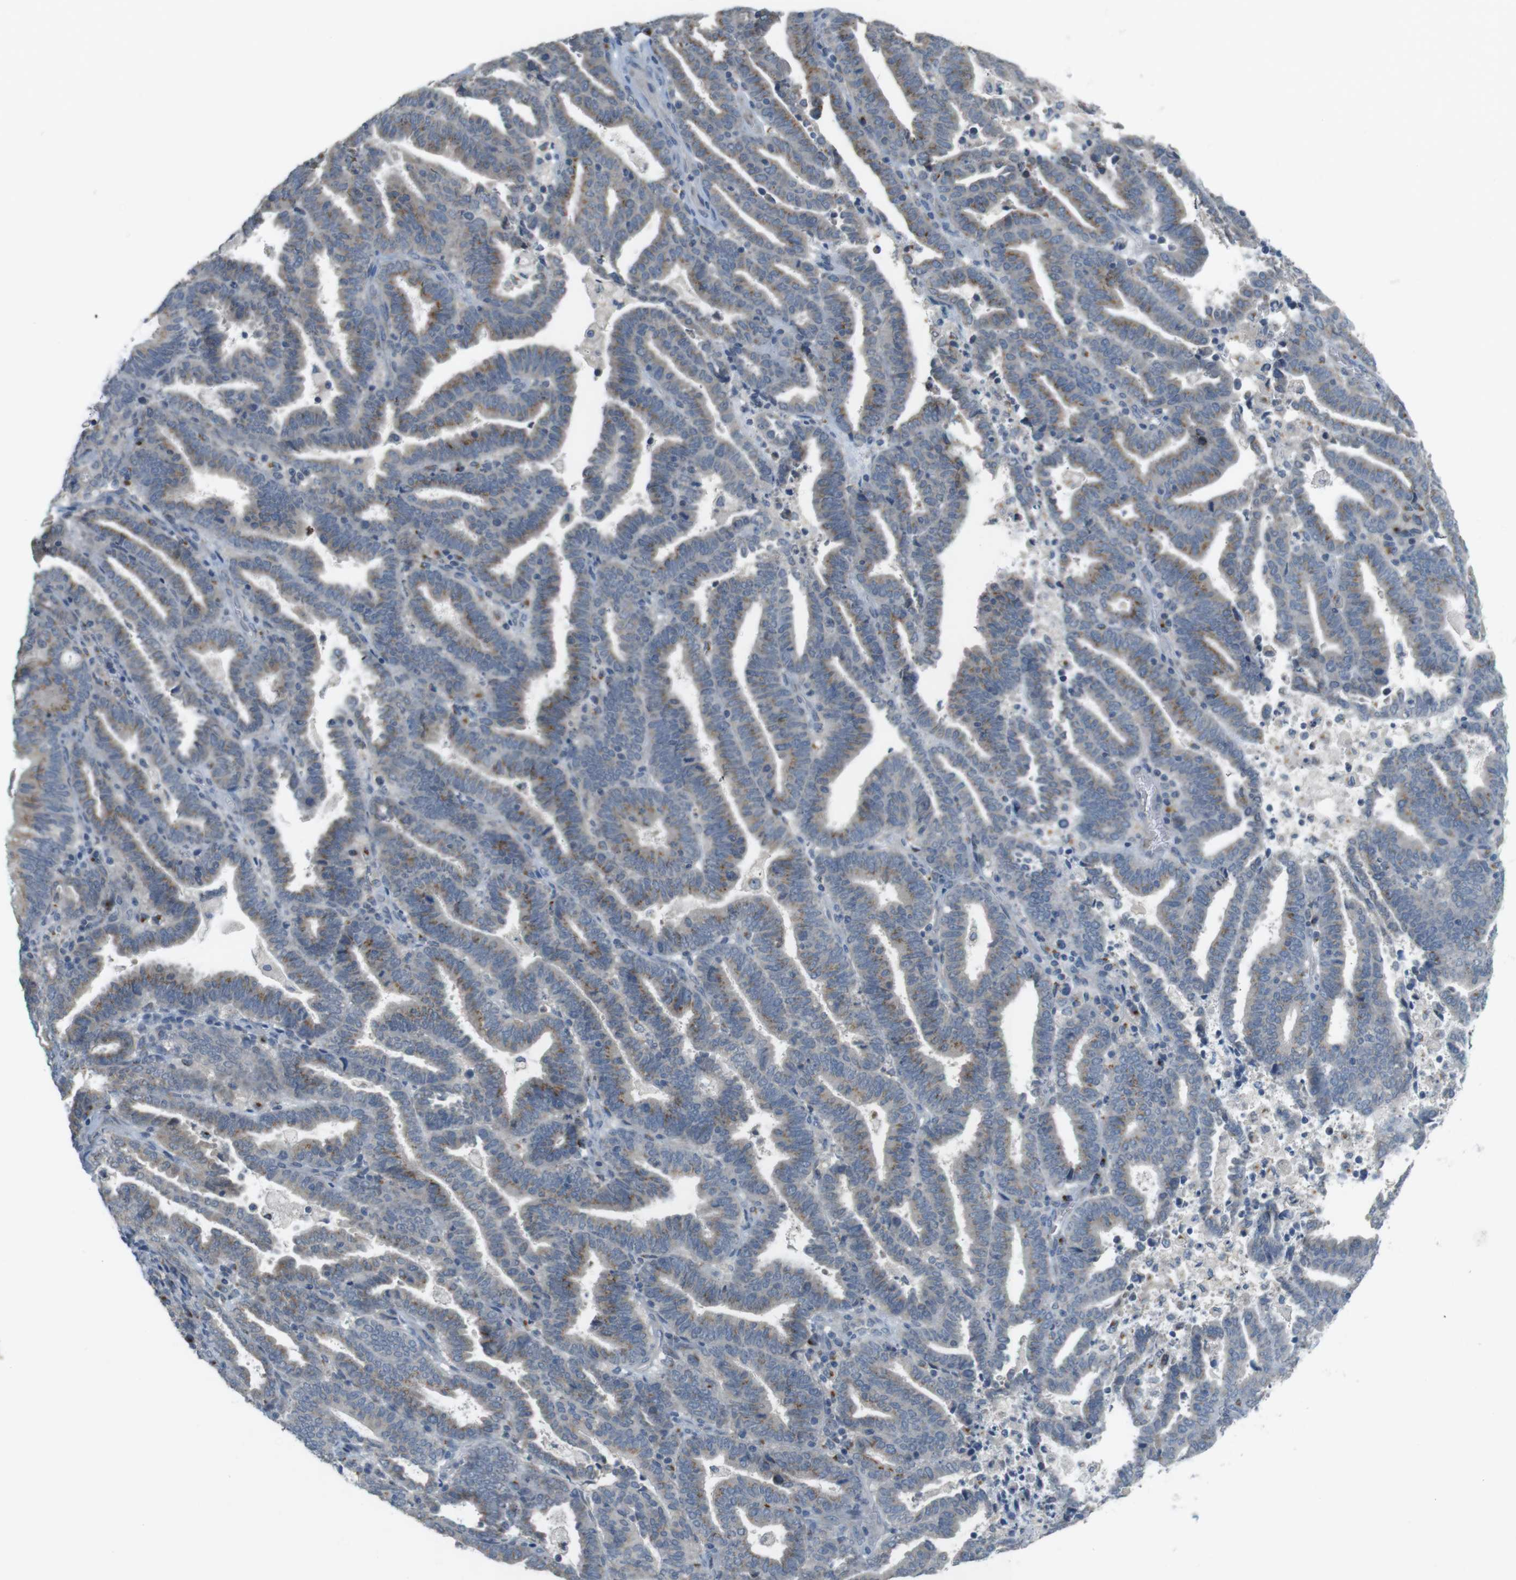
{"staining": {"intensity": "weak", "quantity": "25%-75%", "location": "cytoplasmic/membranous"}, "tissue": "endometrial cancer", "cell_type": "Tumor cells", "image_type": "cancer", "snomed": [{"axis": "morphology", "description": "Adenocarcinoma, NOS"}, {"axis": "topography", "description": "Uterus"}], "caption": "There is low levels of weak cytoplasmic/membranous positivity in tumor cells of endometrial cancer, as demonstrated by immunohistochemical staining (brown color).", "gene": "YIPF3", "patient": {"sex": "female", "age": 83}}